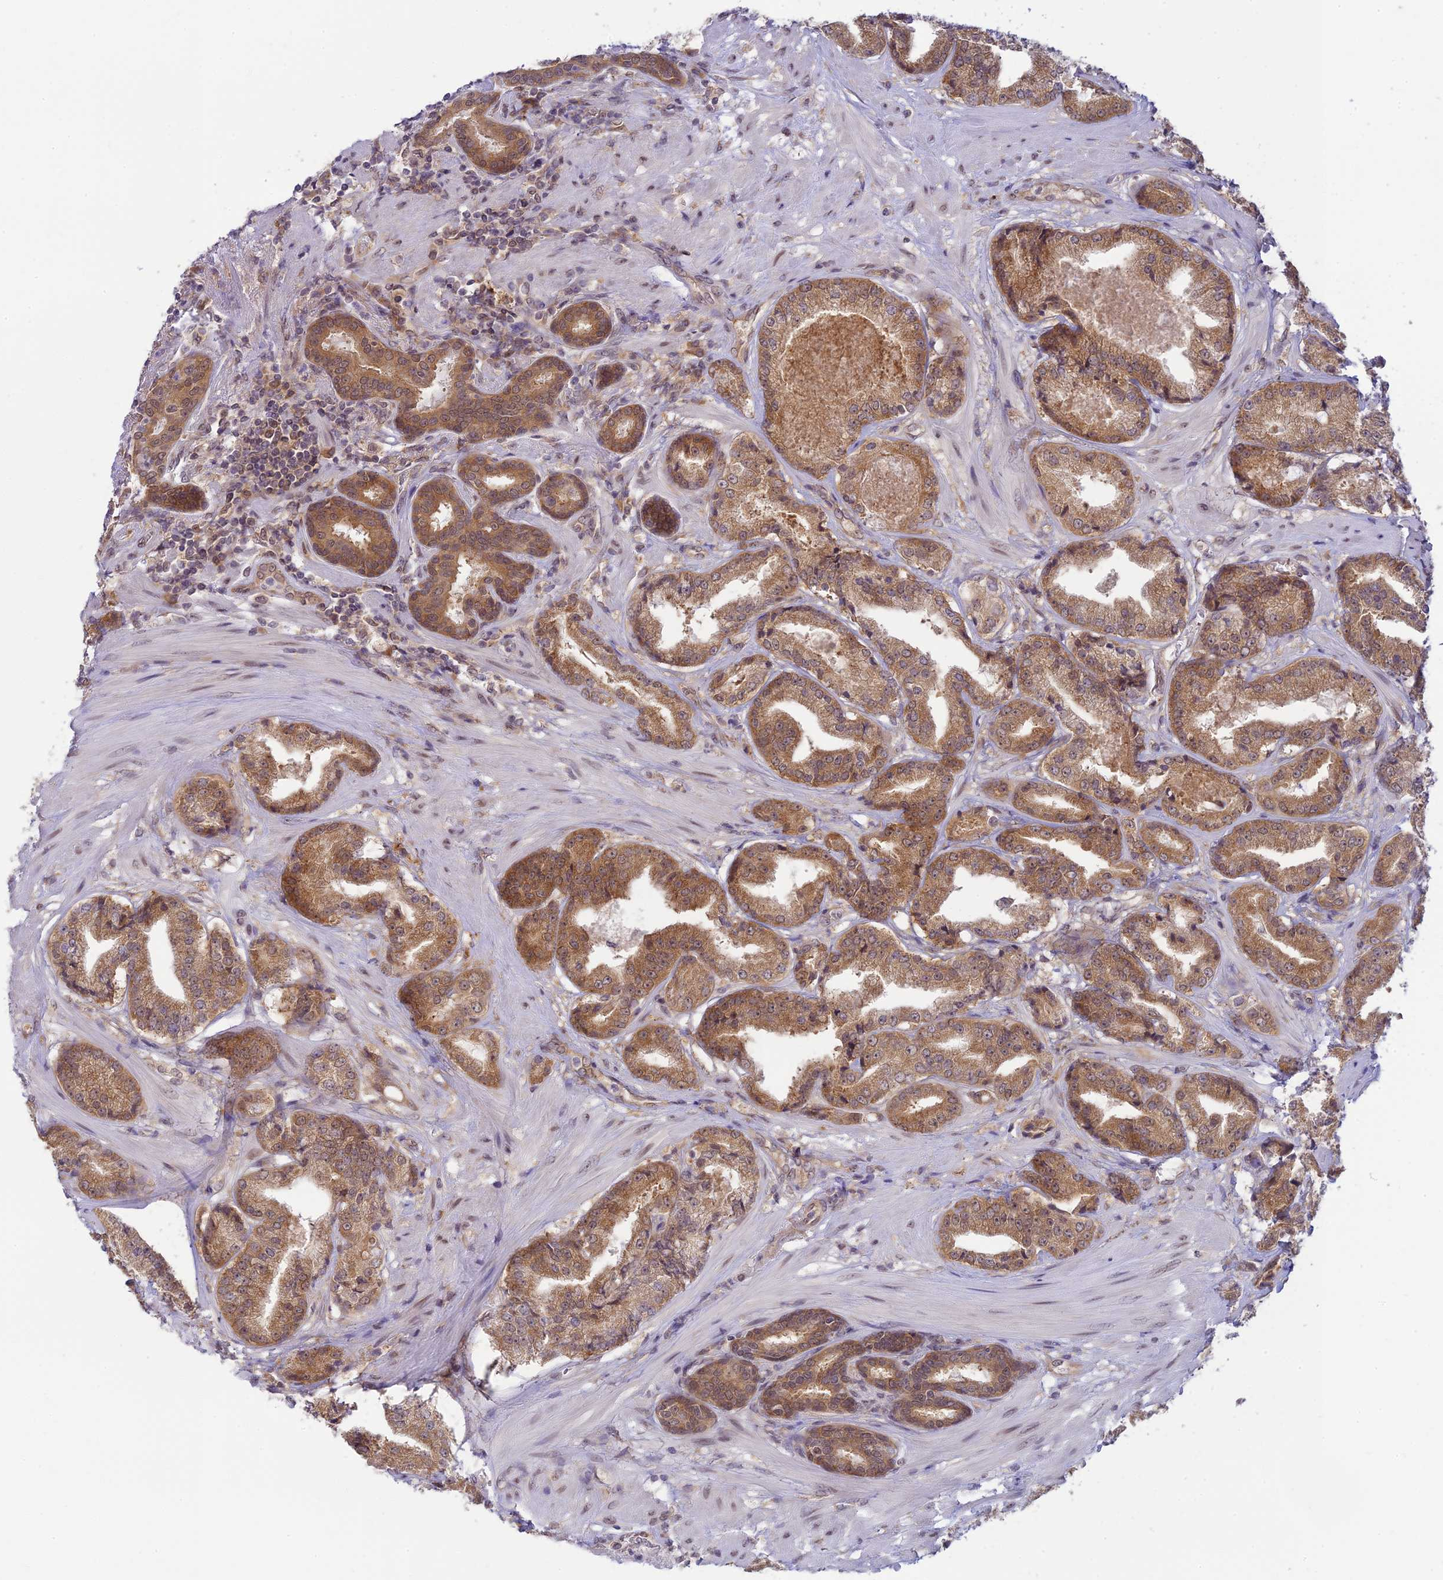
{"staining": {"intensity": "moderate", "quantity": ">75%", "location": "cytoplasmic/membranous,nuclear"}, "tissue": "prostate cancer", "cell_type": "Tumor cells", "image_type": "cancer", "snomed": [{"axis": "morphology", "description": "Adenocarcinoma, High grade"}, {"axis": "topography", "description": "Prostate"}], "caption": "Protein staining by immunohistochemistry (IHC) shows moderate cytoplasmic/membranous and nuclear expression in approximately >75% of tumor cells in prostate cancer (high-grade adenocarcinoma). (IHC, brightfield microscopy, high magnification).", "gene": "SKIC8", "patient": {"sex": "male", "age": 63}}